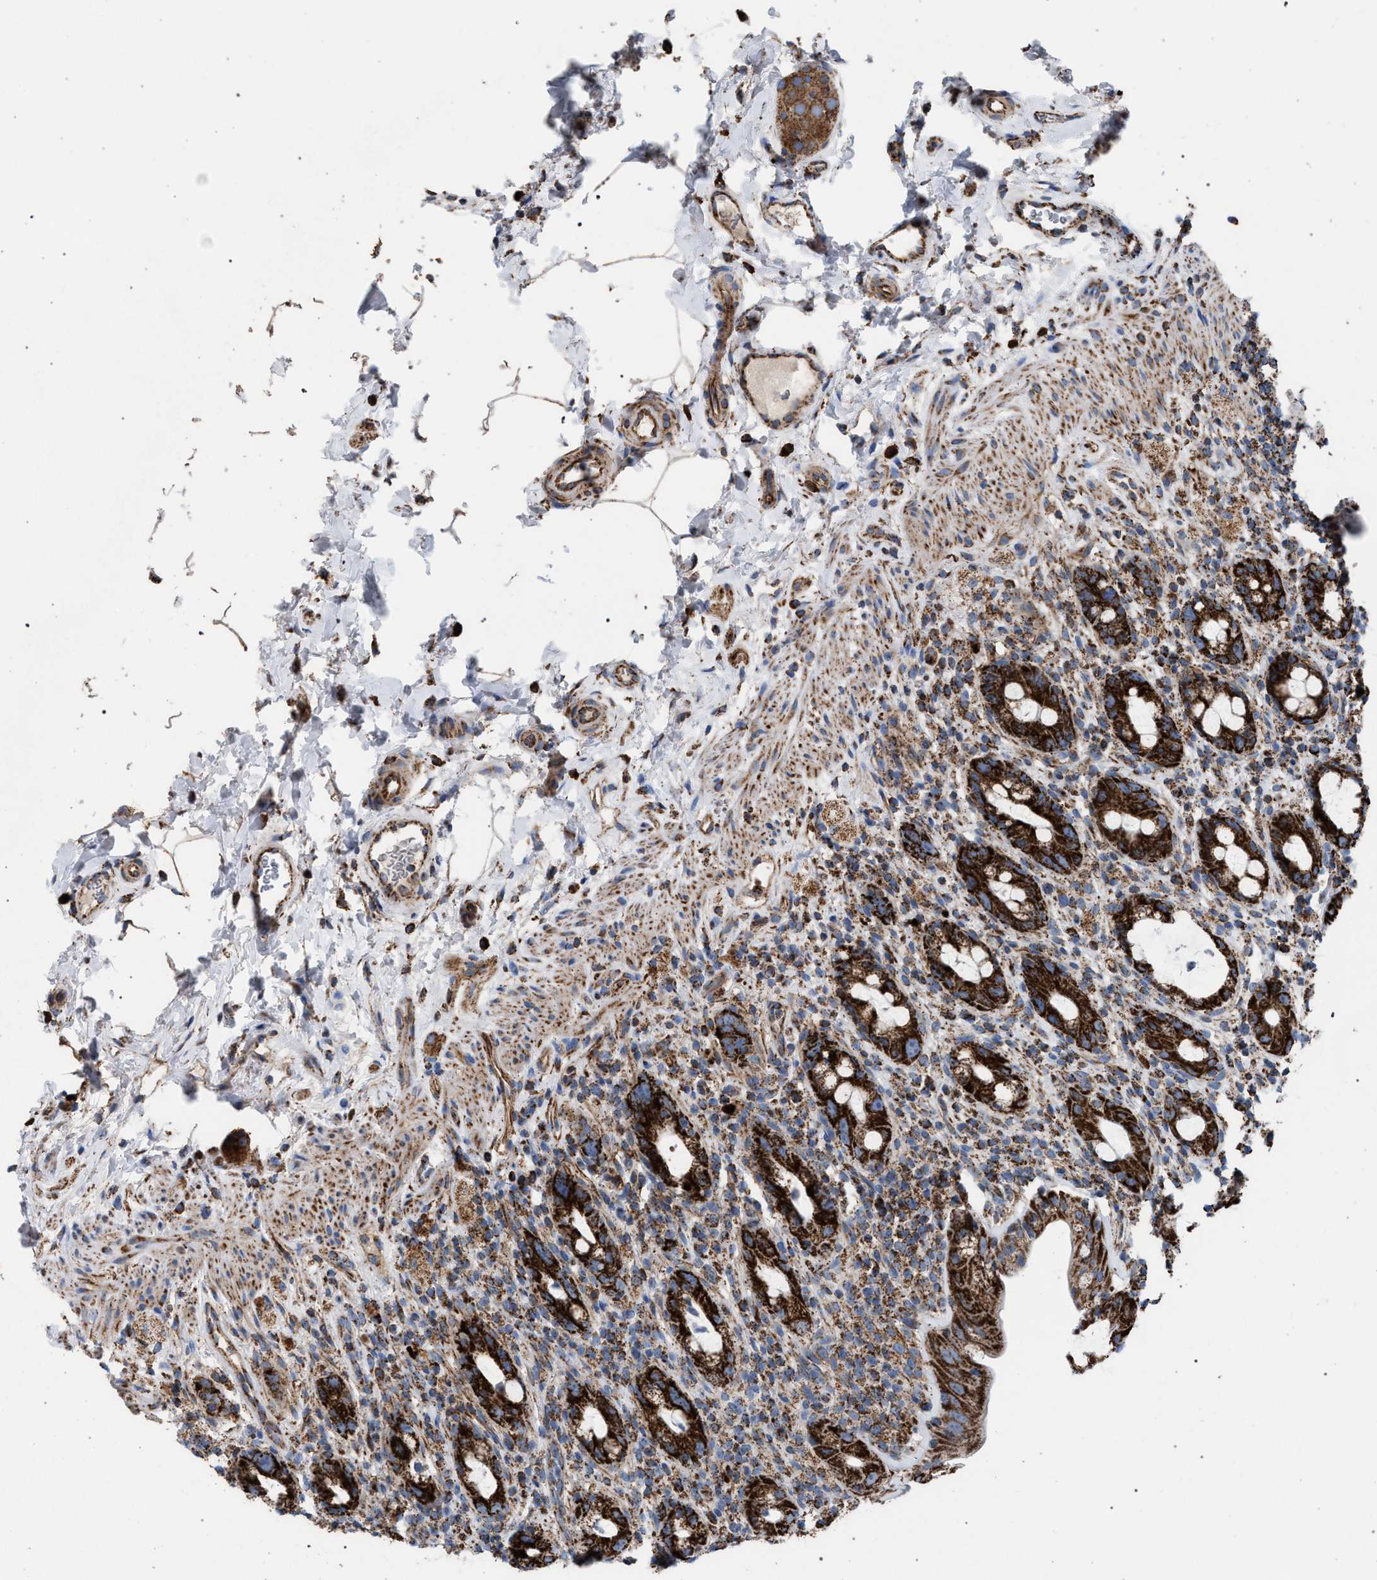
{"staining": {"intensity": "strong", "quantity": ">75%", "location": "cytoplasmic/membranous"}, "tissue": "rectum", "cell_type": "Glandular cells", "image_type": "normal", "snomed": [{"axis": "morphology", "description": "Normal tissue, NOS"}, {"axis": "topography", "description": "Rectum"}], "caption": "Immunohistochemical staining of normal rectum displays >75% levels of strong cytoplasmic/membranous protein staining in about >75% of glandular cells. (IHC, brightfield microscopy, high magnification).", "gene": "VPS13A", "patient": {"sex": "male", "age": 44}}